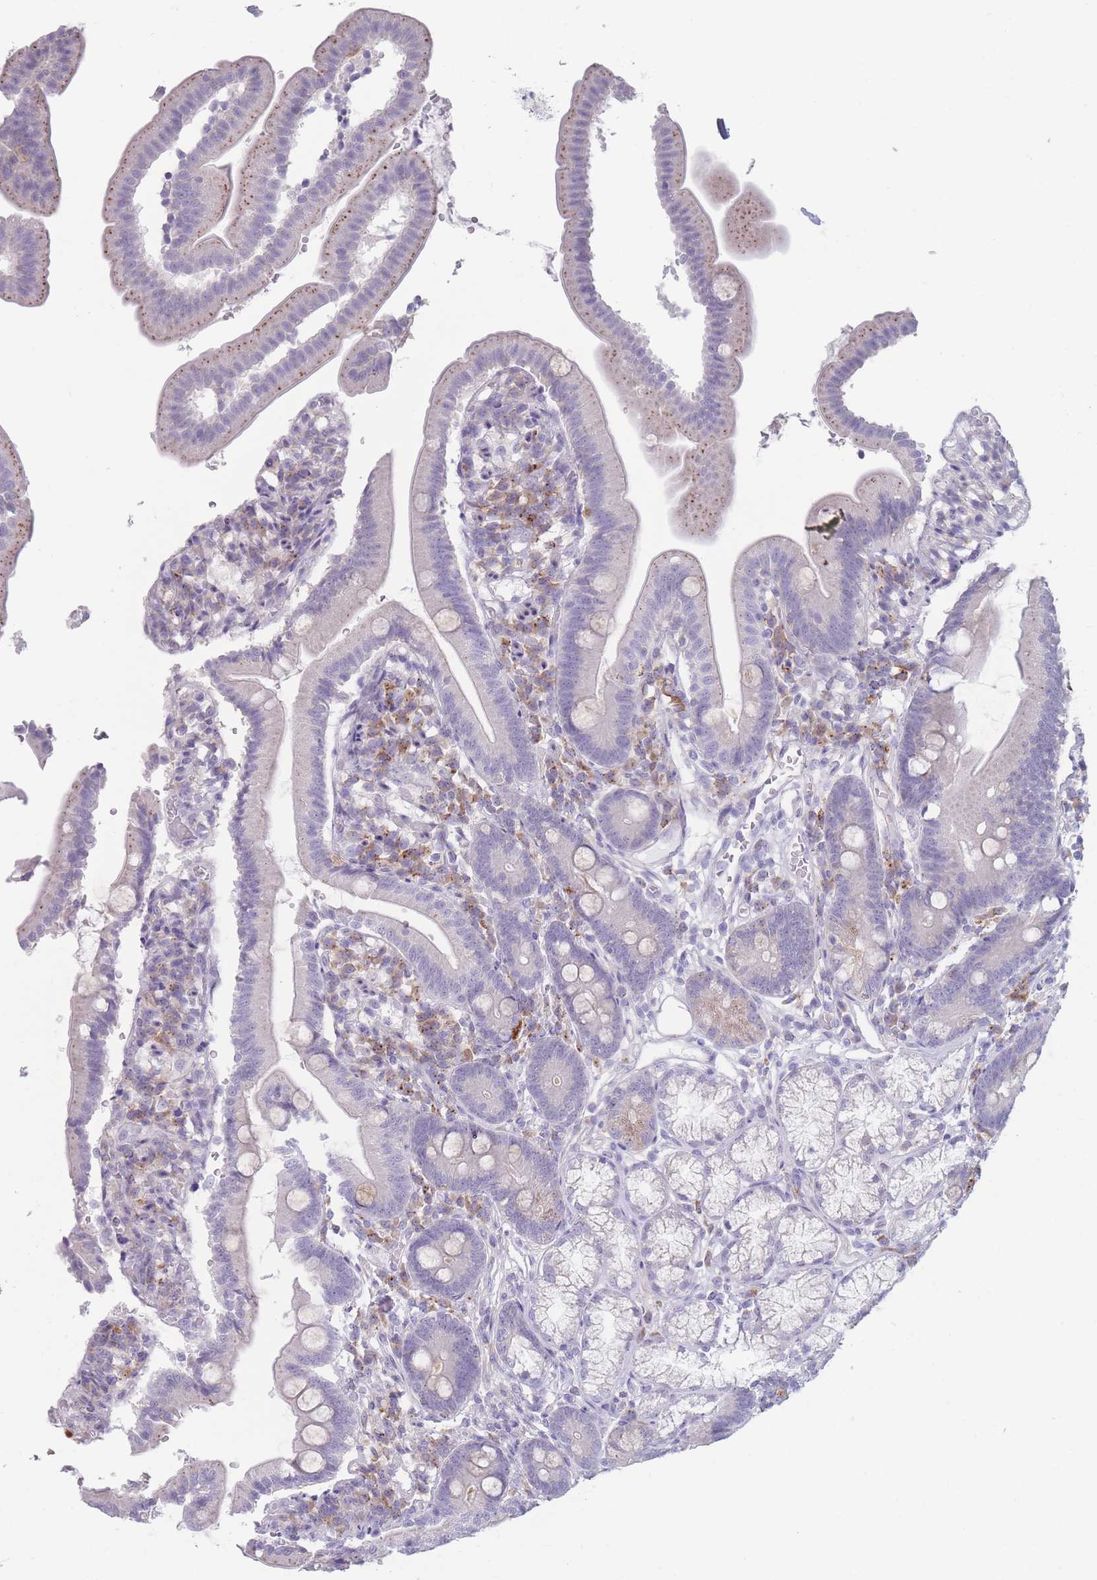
{"staining": {"intensity": "weak", "quantity": "<25%", "location": "cytoplasmic/membranous"}, "tissue": "duodenum", "cell_type": "Glandular cells", "image_type": "normal", "snomed": [{"axis": "morphology", "description": "Normal tissue, NOS"}, {"axis": "topography", "description": "Duodenum"}], "caption": "Image shows no protein positivity in glandular cells of benign duodenum. The staining is performed using DAB (3,3'-diaminobenzidine) brown chromogen with nuclei counter-stained in using hematoxylin.", "gene": "PAIP2B", "patient": {"sex": "female", "age": 67}}